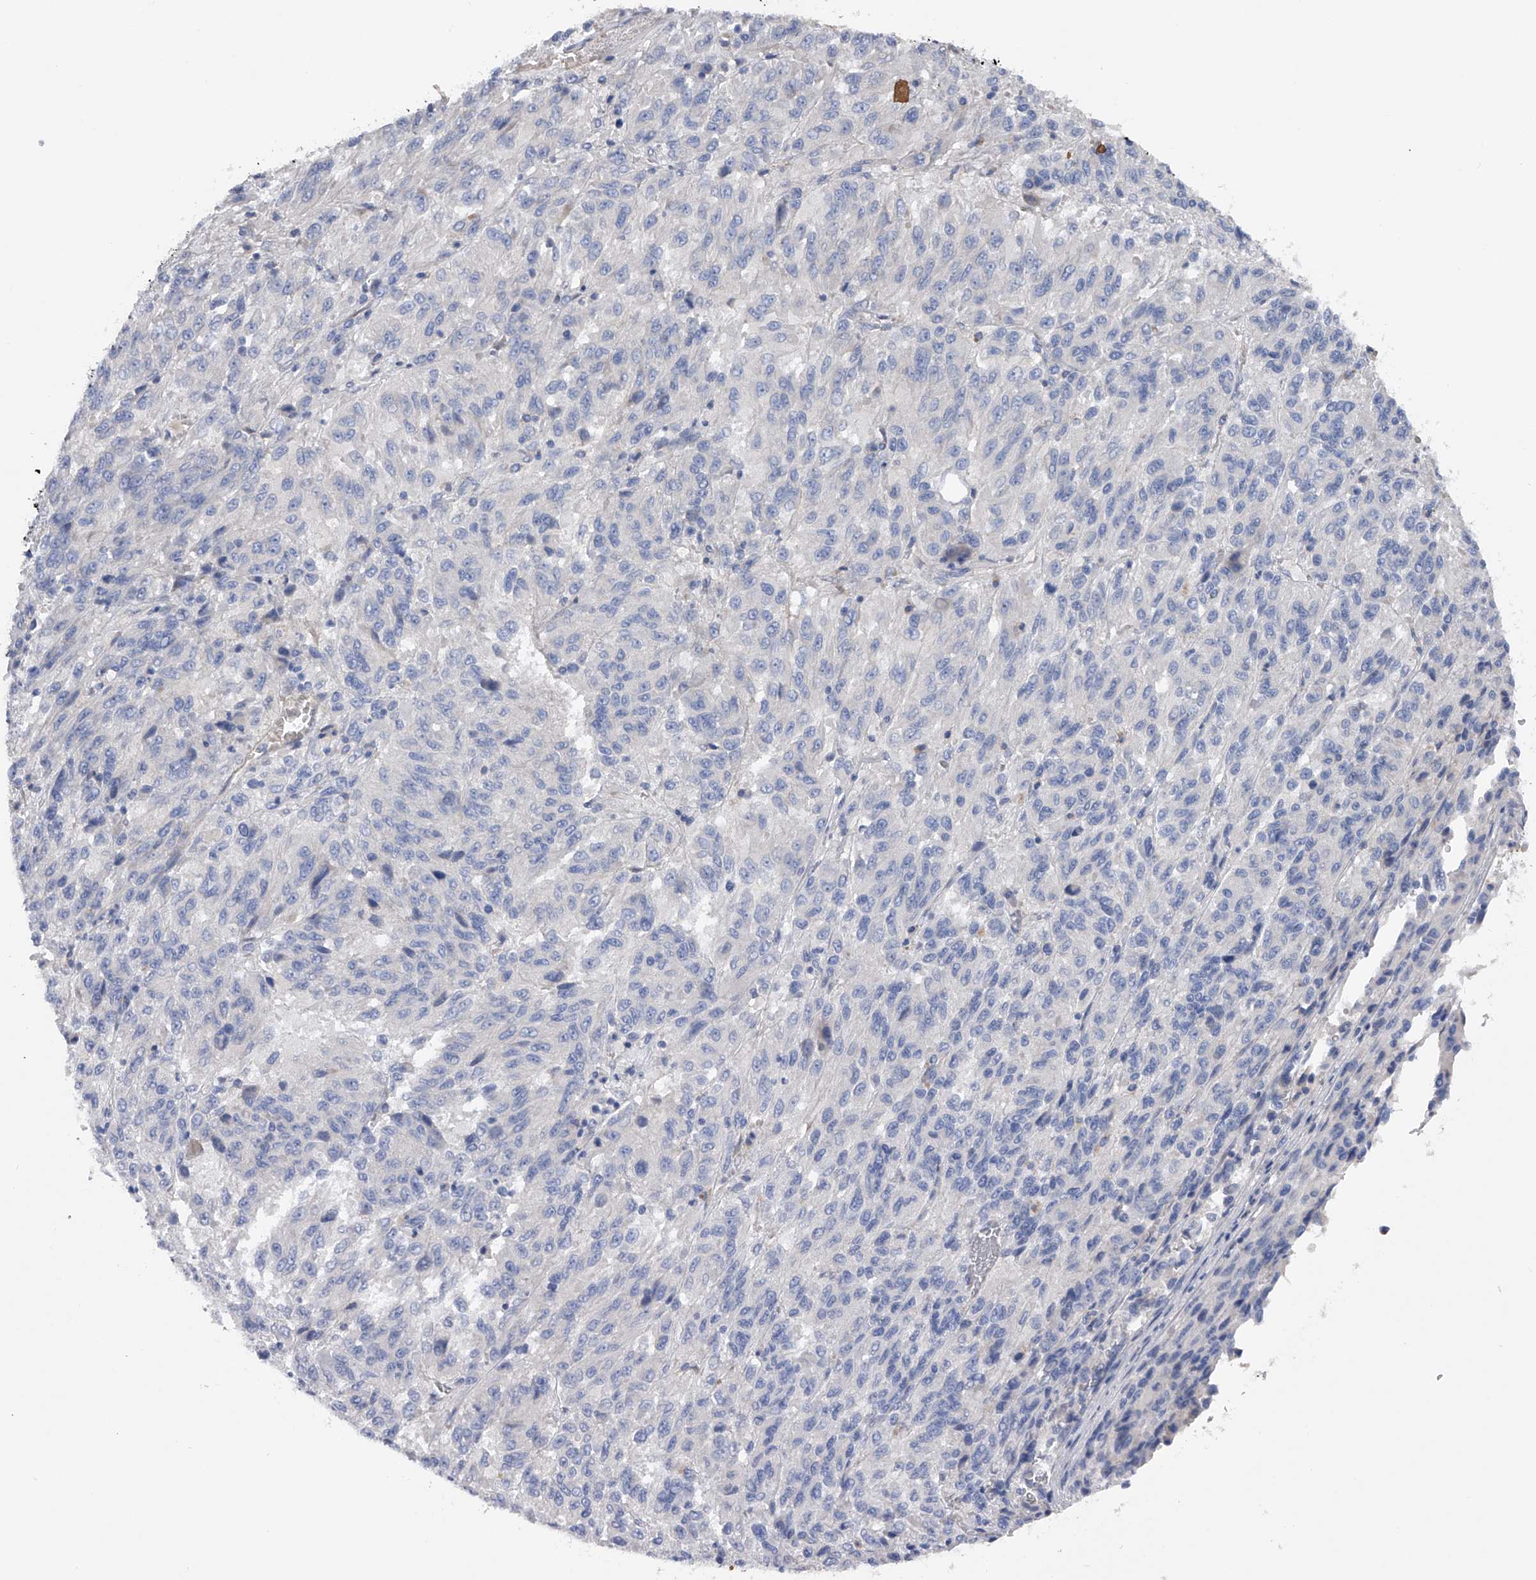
{"staining": {"intensity": "negative", "quantity": "none", "location": "none"}, "tissue": "melanoma", "cell_type": "Tumor cells", "image_type": "cancer", "snomed": [{"axis": "morphology", "description": "Malignant melanoma, Metastatic site"}, {"axis": "topography", "description": "Lung"}], "caption": "High power microscopy image of an immunohistochemistry histopathology image of melanoma, revealing no significant positivity in tumor cells.", "gene": "RWDD2A", "patient": {"sex": "male", "age": 64}}